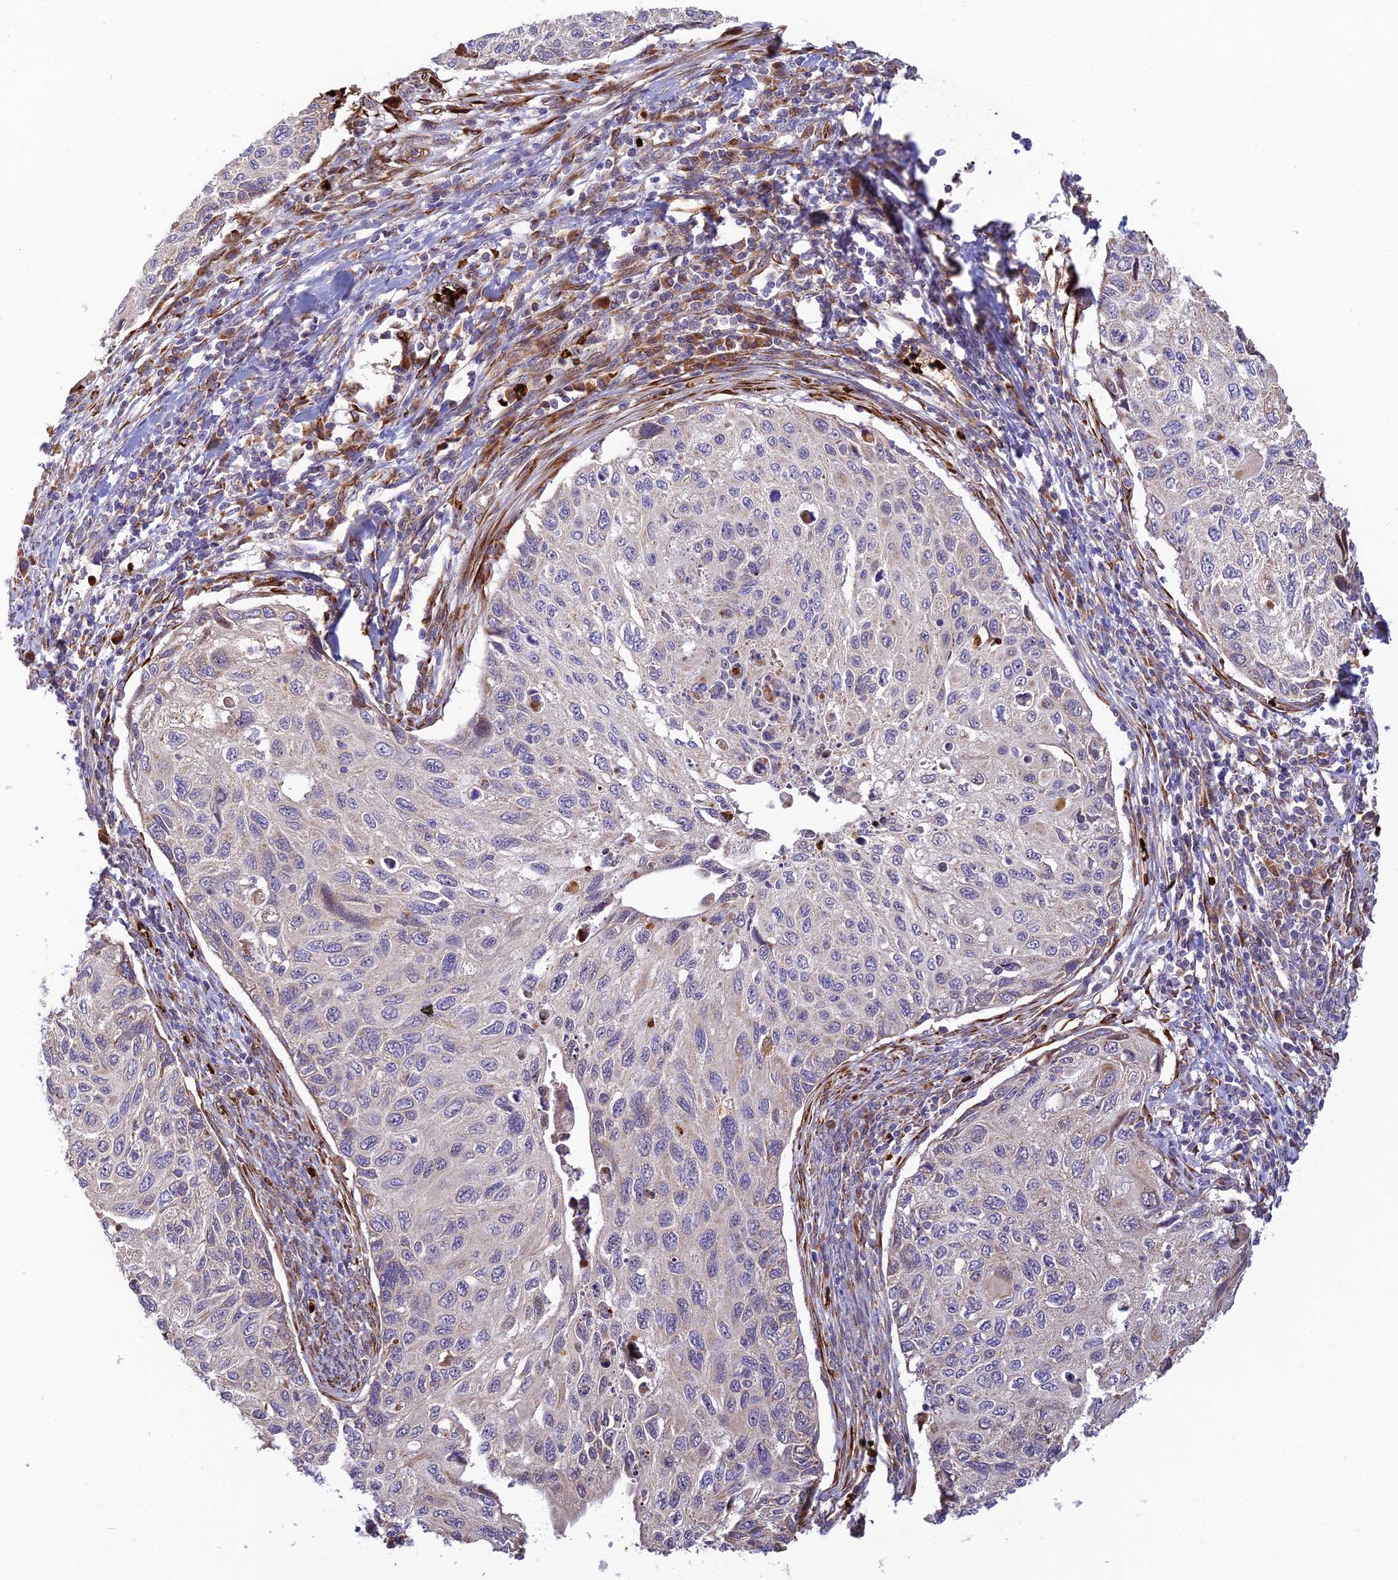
{"staining": {"intensity": "weak", "quantity": "<25%", "location": "cytoplasmic/membranous"}, "tissue": "cervical cancer", "cell_type": "Tumor cells", "image_type": "cancer", "snomed": [{"axis": "morphology", "description": "Squamous cell carcinoma, NOS"}, {"axis": "topography", "description": "Cervix"}], "caption": "The immunohistochemistry image has no significant staining in tumor cells of cervical cancer tissue. The staining was performed using DAB to visualize the protein expression in brown, while the nuclei were stained in blue with hematoxylin (Magnification: 20x).", "gene": "UFSP2", "patient": {"sex": "female", "age": 70}}